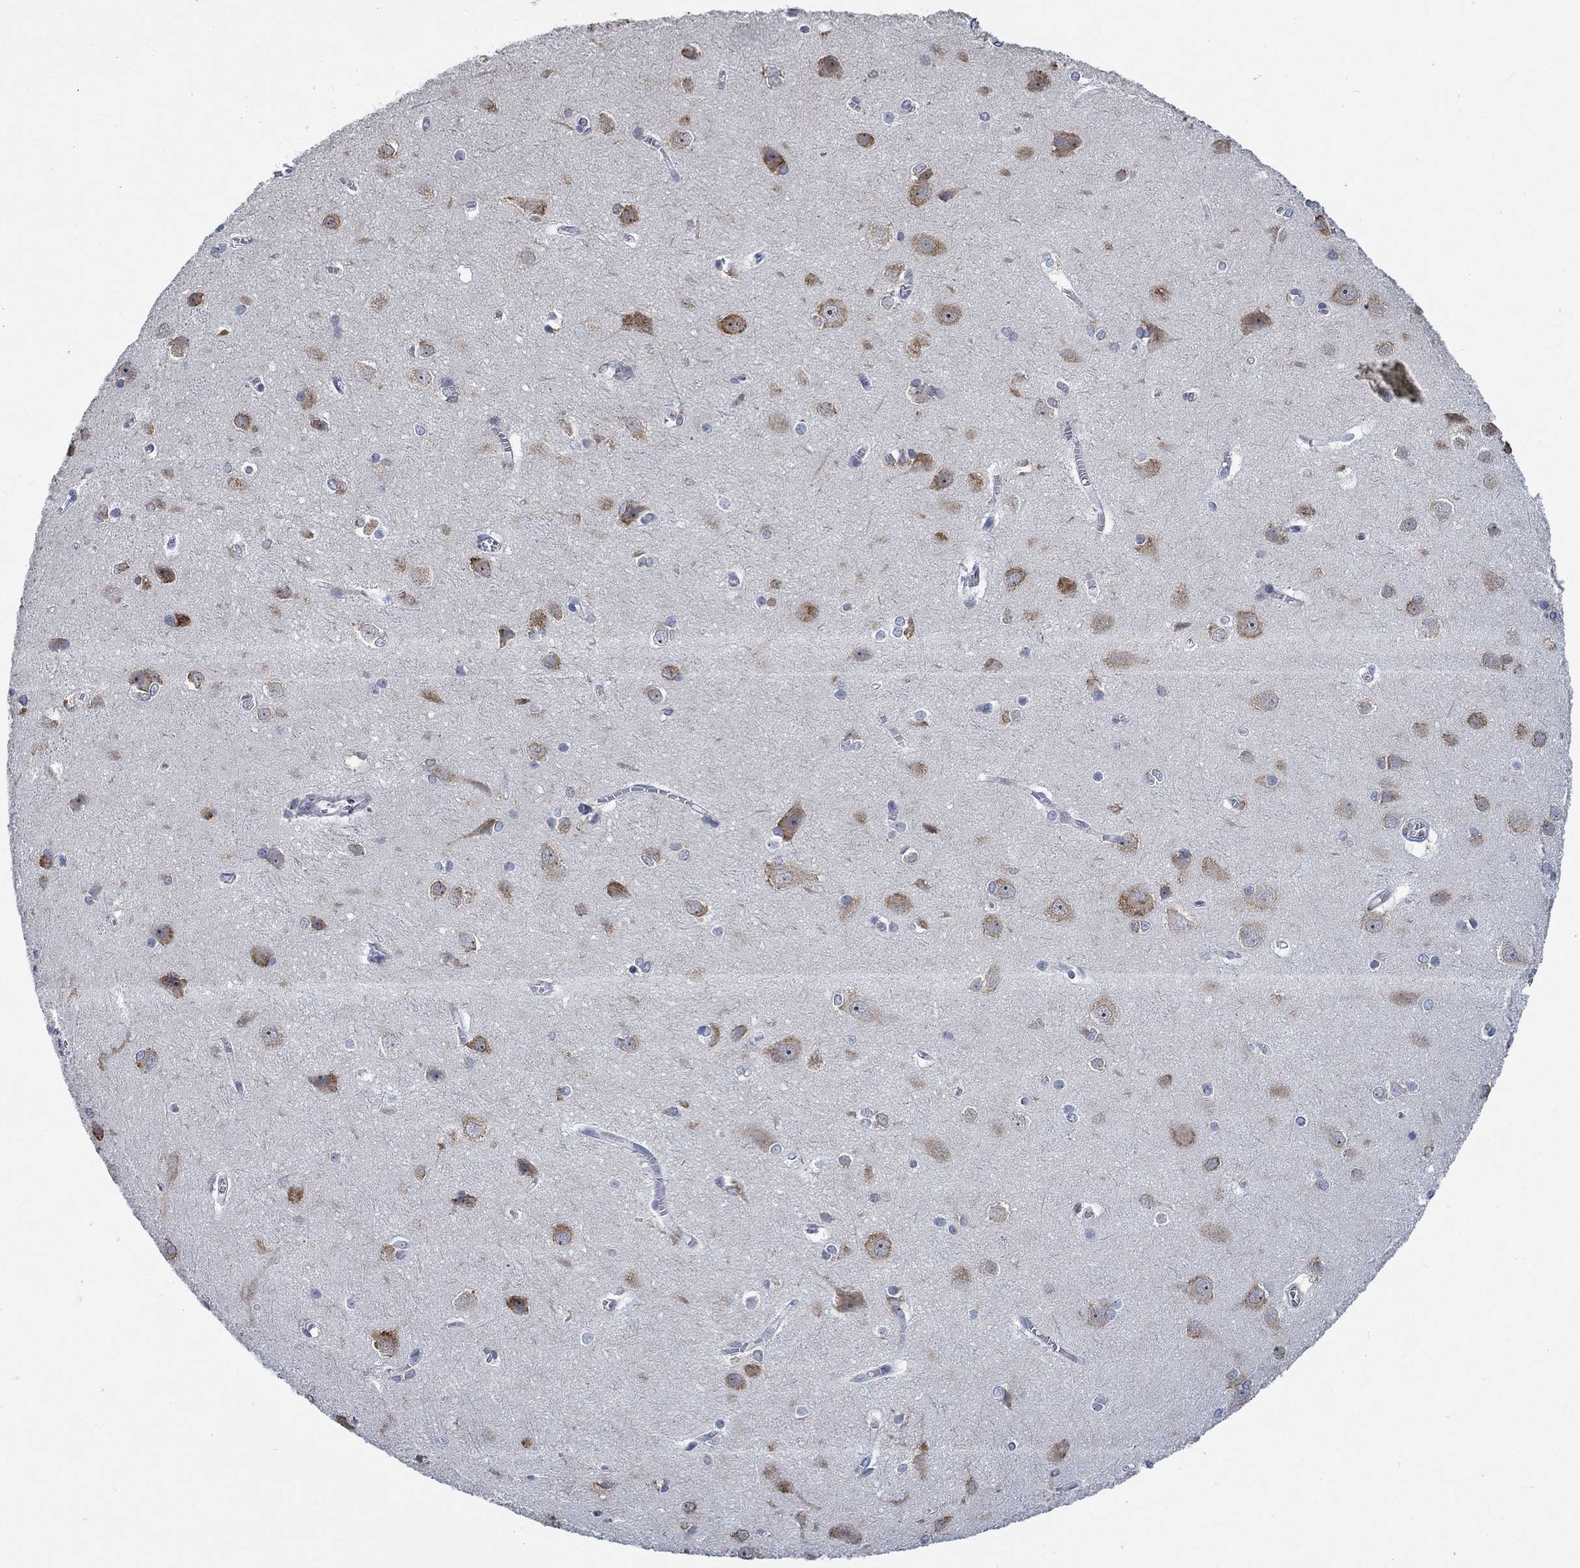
{"staining": {"intensity": "negative", "quantity": "none", "location": "none"}, "tissue": "cerebral cortex", "cell_type": "Endothelial cells", "image_type": "normal", "snomed": [{"axis": "morphology", "description": "Normal tissue, NOS"}, {"axis": "topography", "description": "Cerebral cortex"}], "caption": "Immunohistochemistry micrograph of unremarkable cerebral cortex stained for a protein (brown), which shows no expression in endothelial cells. The staining is performed using DAB (3,3'-diaminobenzidine) brown chromogen with nuclei counter-stained in using hematoxylin.", "gene": "MMP24", "patient": {"sex": "male", "age": 37}}